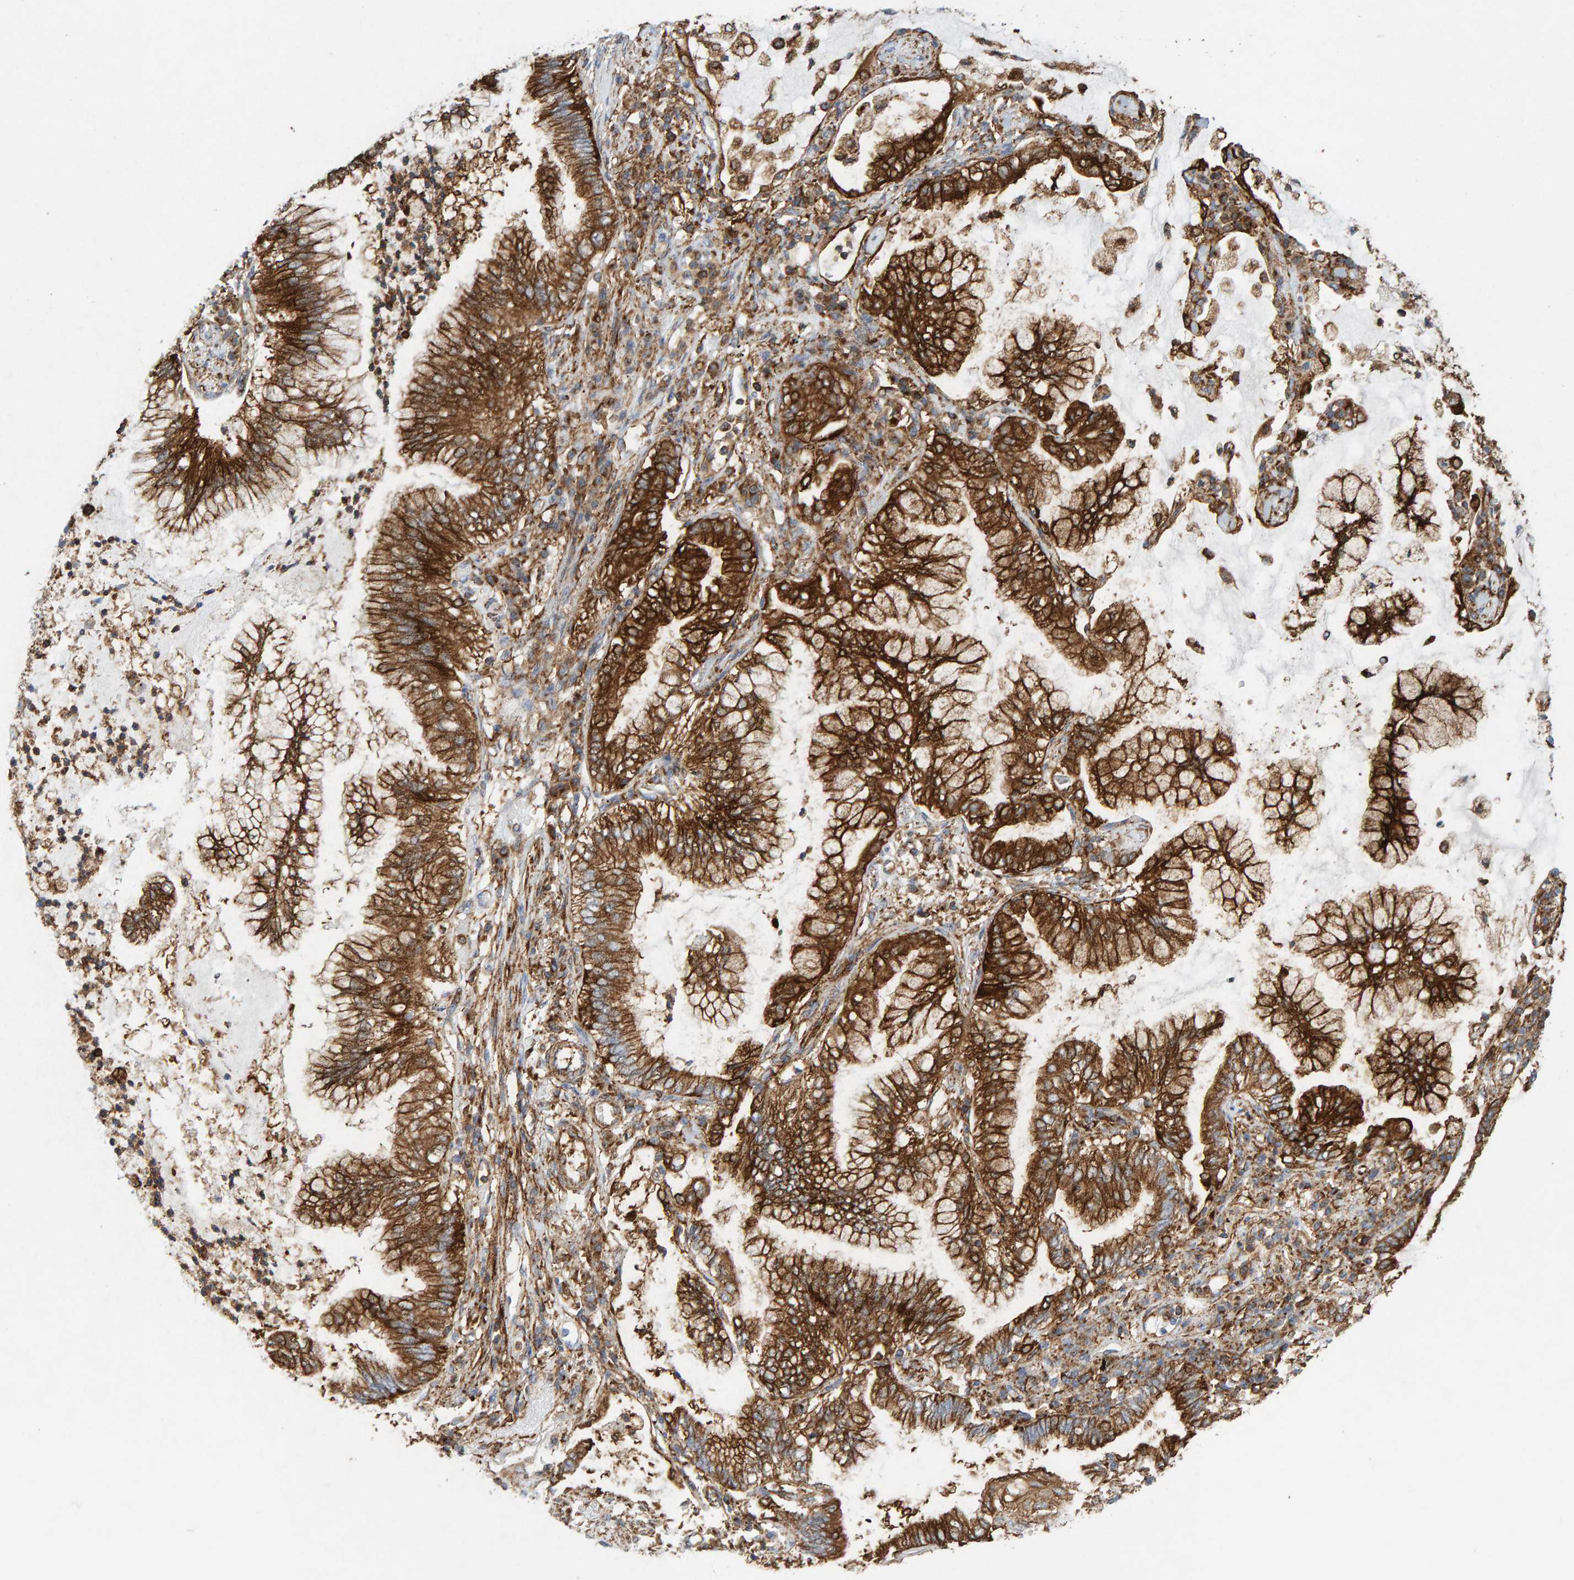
{"staining": {"intensity": "strong", "quantity": ">75%", "location": "cytoplasmic/membranous"}, "tissue": "lung cancer", "cell_type": "Tumor cells", "image_type": "cancer", "snomed": [{"axis": "morphology", "description": "Normal tissue, NOS"}, {"axis": "morphology", "description": "Adenocarcinoma, NOS"}, {"axis": "topography", "description": "Bronchus"}, {"axis": "topography", "description": "Lung"}], "caption": "Protein expression analysis of lung adenocarcinoma shows strong cytoplasmic/membranous expression in approximately >75% of tumor cells.", "gene": "MVP", "patient": {"sex": "female", "age": 70}}